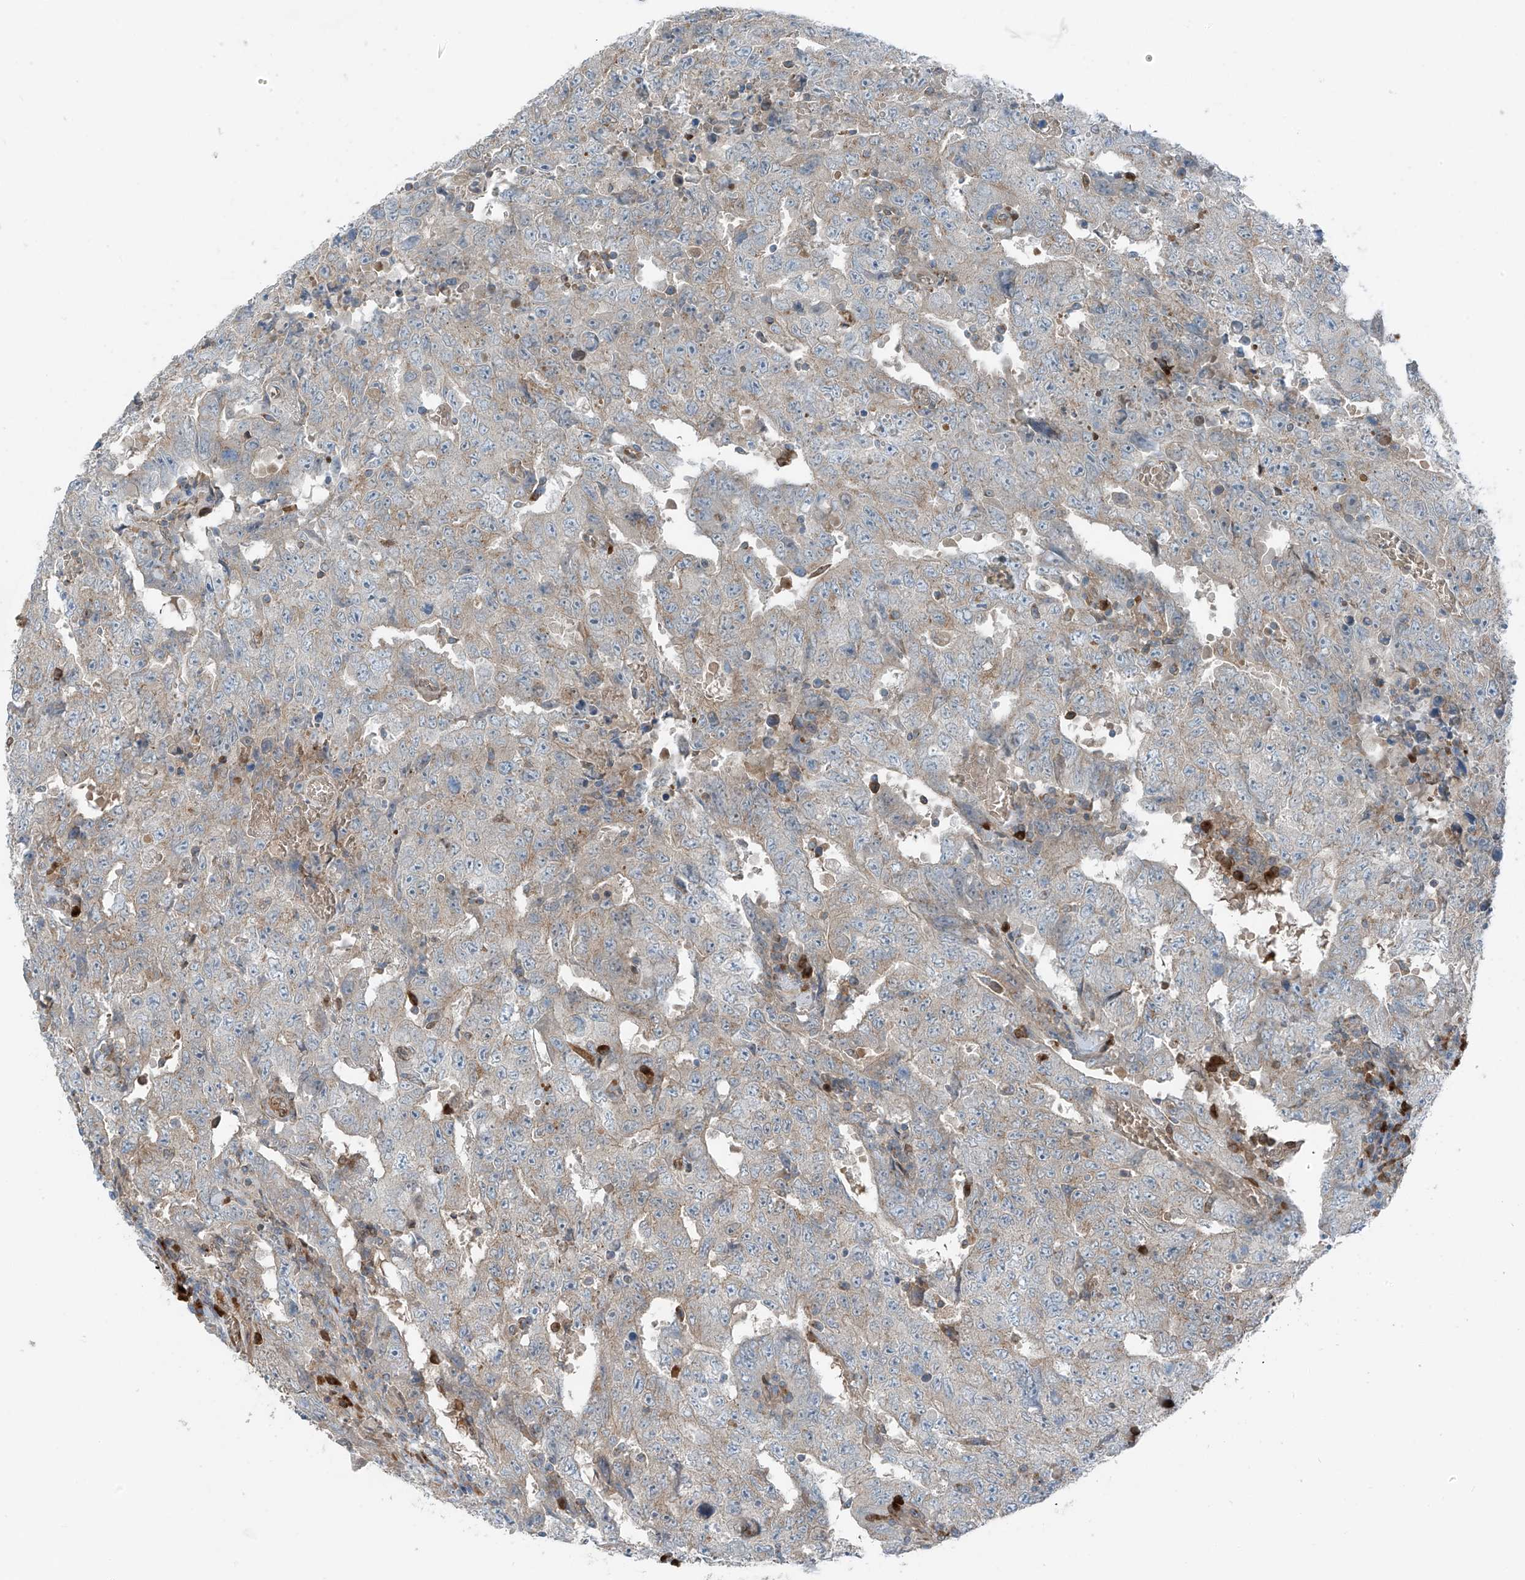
{"staining": {"intensity": "weak", "quantity": "25%-75%", "location": "cytoplasmic/membranous"}, "tissue": "testis cancer", "cell_type": "Tumor cells", "image_type": "cancer", "snomed": [{"axis": "morphology", "description": "Carcinoma, Embryonal, NOS"}, {"axis": "topography", "description": "Testis"}], "caption": "A histopathology image of human testis cancer stained for a protein reveals weak cytoplasmic/membranous brown staining in tumor cells. The staining is performed using DAB (3,3'-diaminobenzidine) brown chromogen to label protein expression. The nuclei are counter-stained blue using hematoxylin.", "gene": "SLC12A6", "patient": {"sex": "male", "age": 26}}